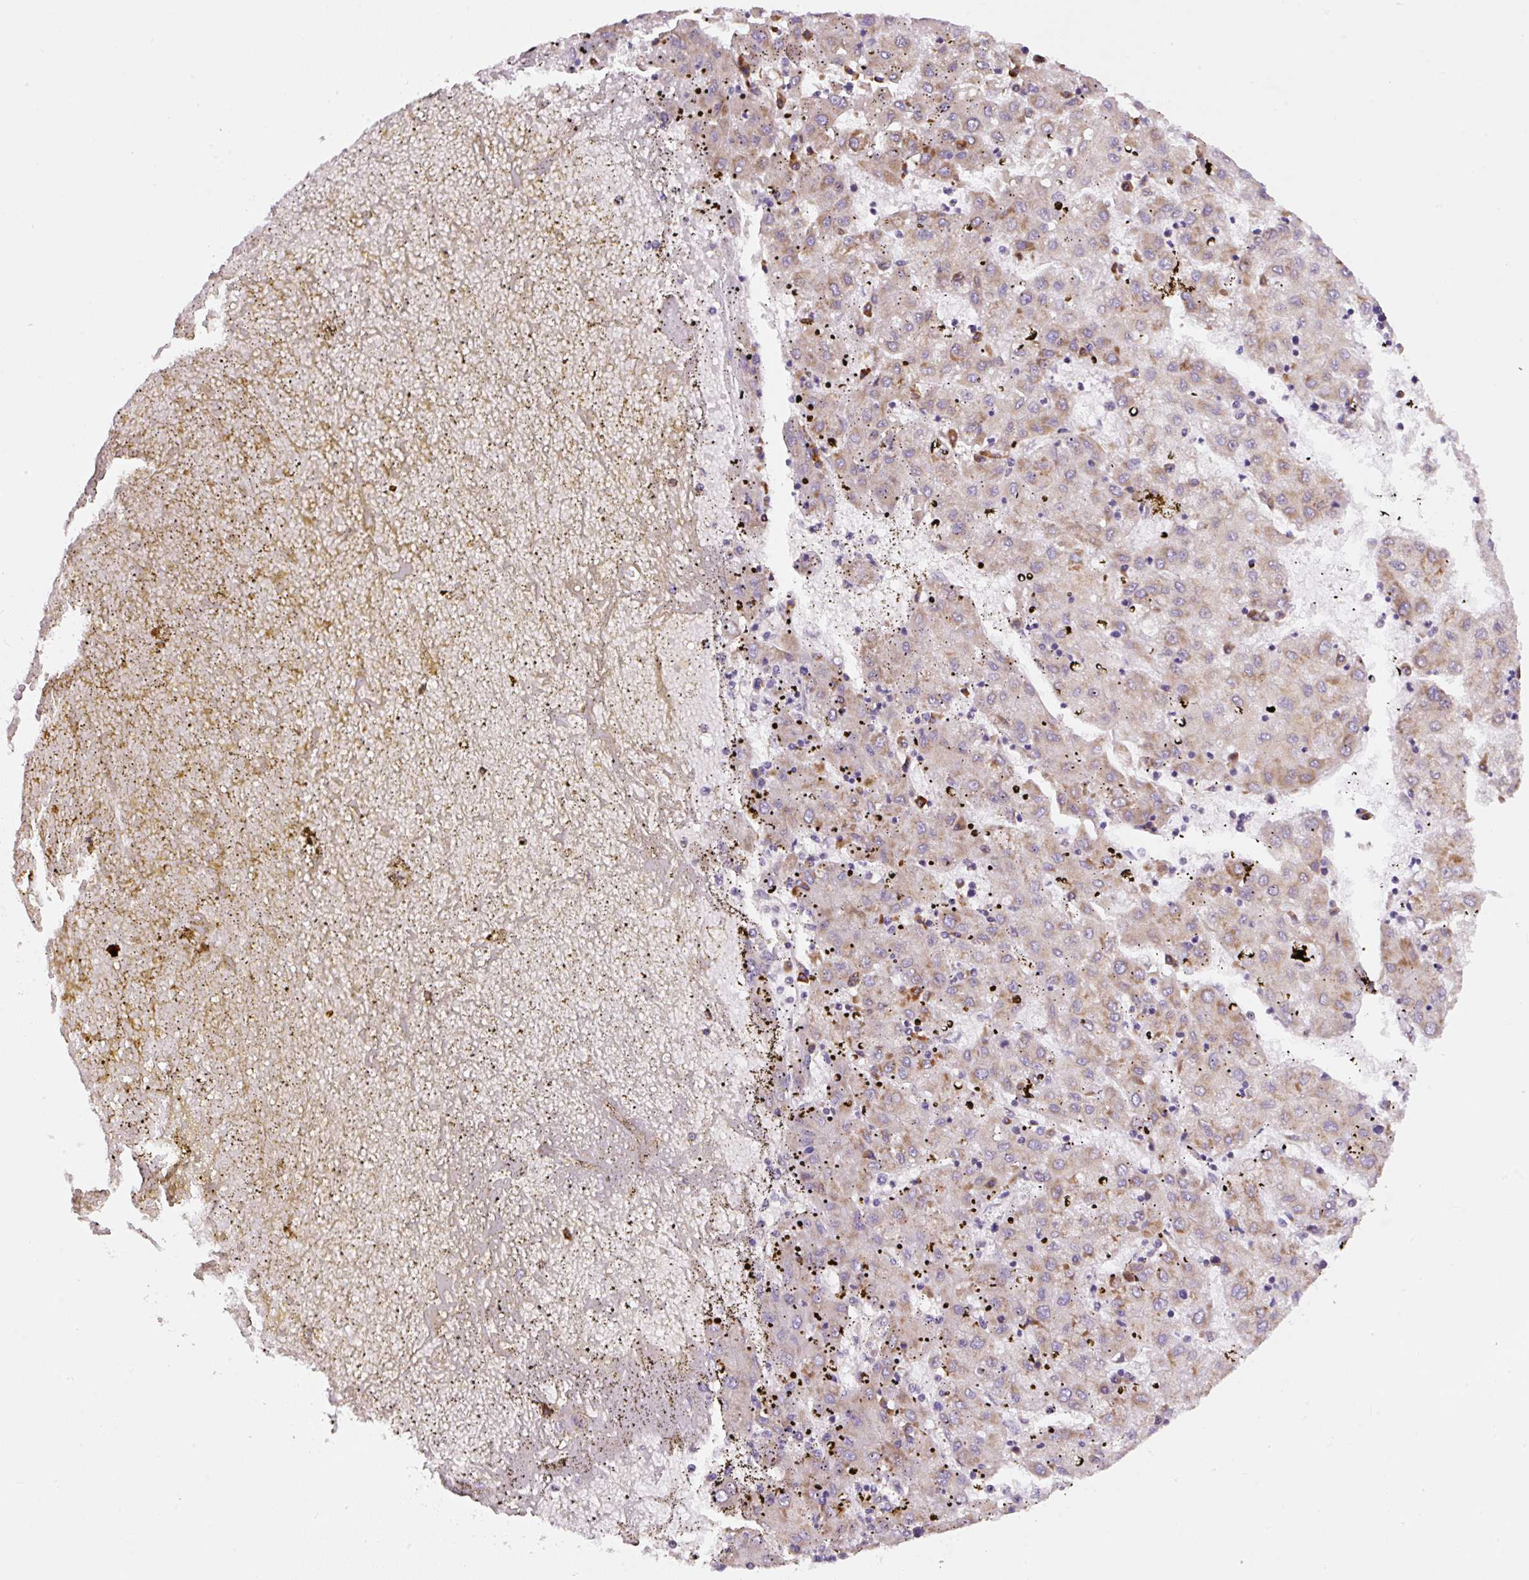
{"staining": {"intensity": "weak", "quantity": "25%-75%", "location": "cytoplasmic/membranous"}, "tissue": "liver cancer", "cell_type": "Tumor cells", "image_type": "cancer", "snomed": [{"axis": "morphology", "description": "Carcinoma, Hepatocellular, NOS"}, {"axis": "topography", "description": "Liver"}], "caption": "A low amount of weak cytoplasmic/membranous staining is identified in approximately 25%-75% of tumor cells in liver hepatocellular carcinoma tissue. The protein of interest is shown in brown color, while the nuclei are stained blue.", "gene": "DDOST", "patient": {"sex": "male", "age": 72}}